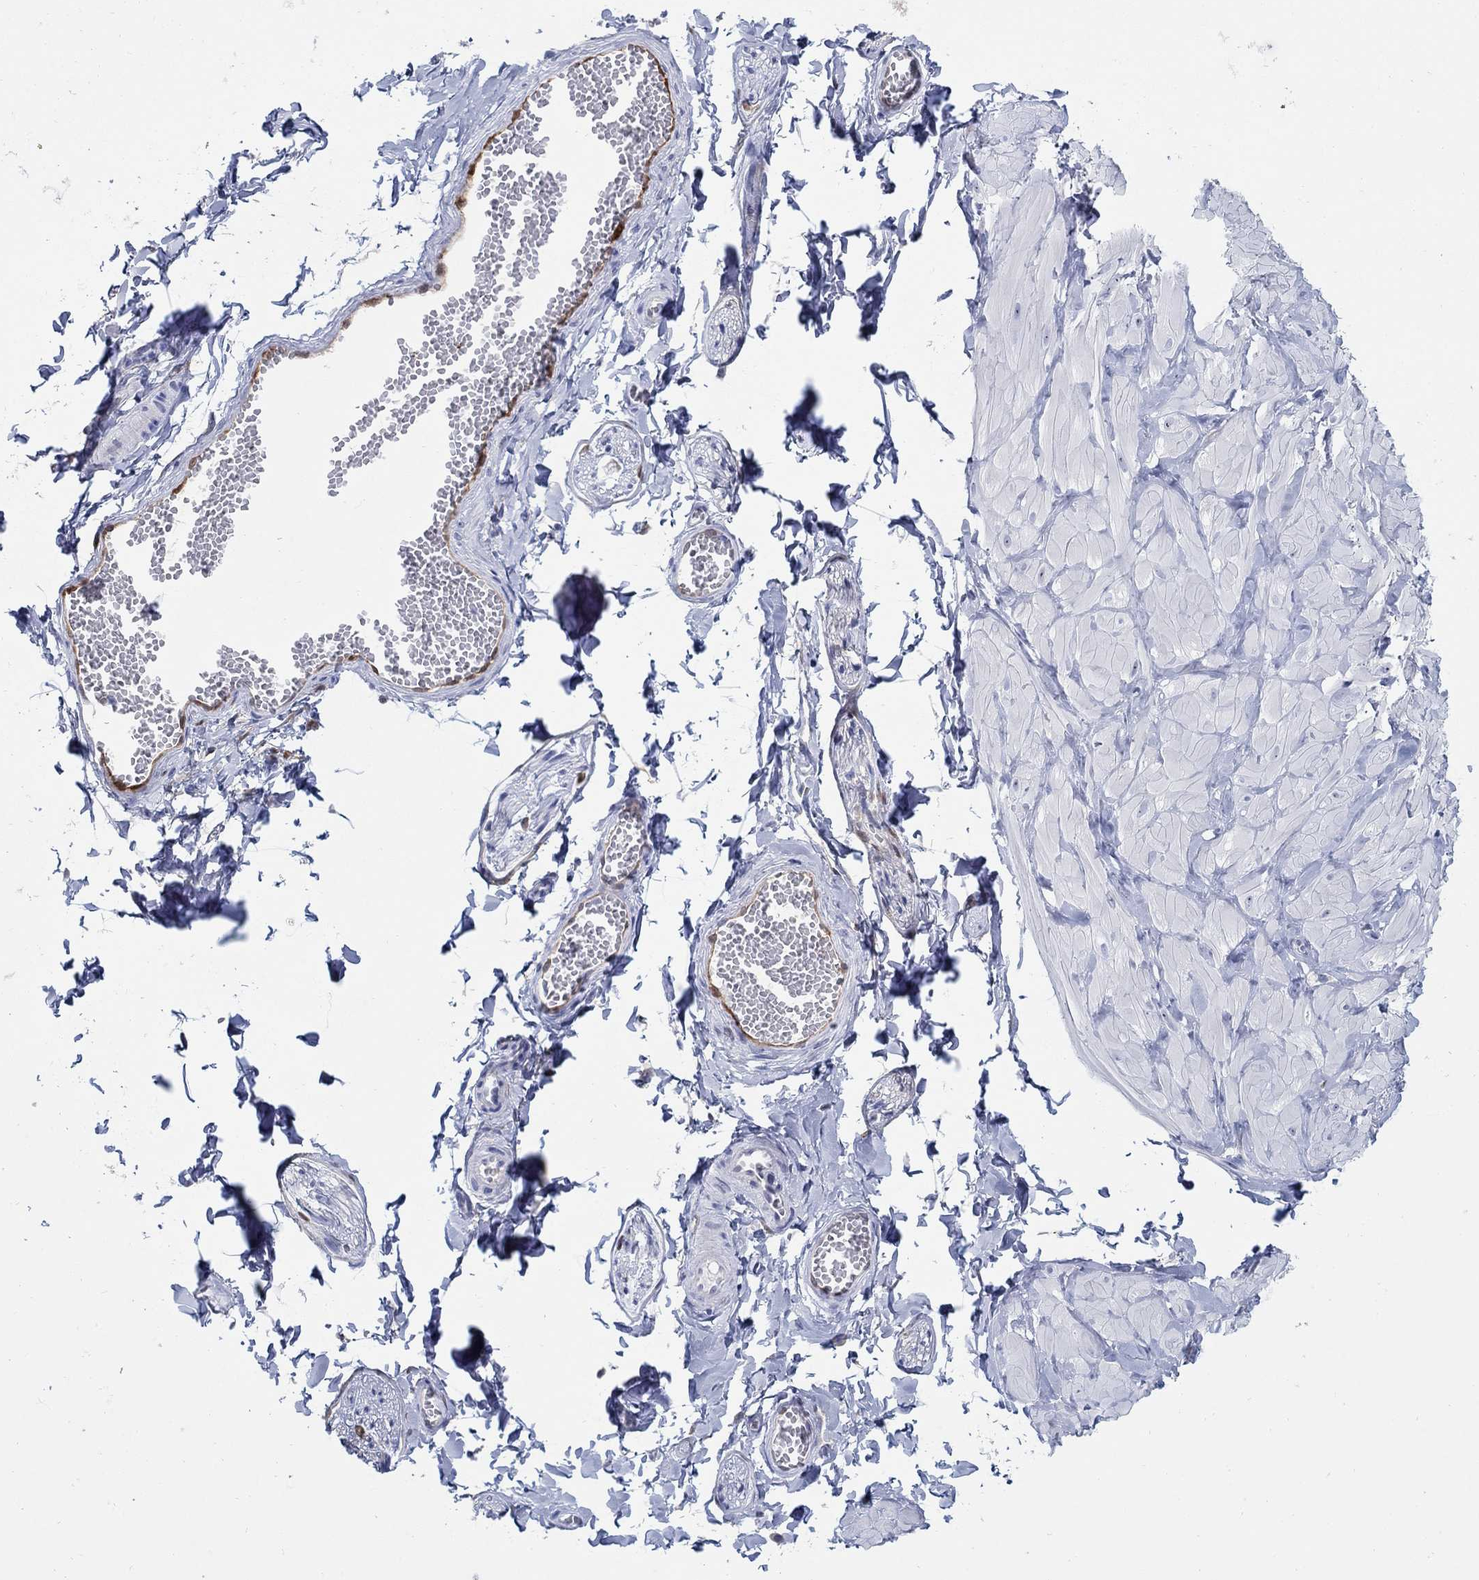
{"staining": {"intensity": "moderate", "quantity": "25%-75%", "location": "cytoplasmic/membranous"}, "tissue": "adipose tissue", "cell_type": "Adipocytes", "image_type": "normal", "snomed": [{"axis": "morphology", "description": "Normal tissue, NOS"}, {"axis": "topography", "description": "Smooth muscle"}, {"axis": "topography", "description": "Peripheral nerve tissue"}], "caption": "Adipocytes display moderate cytoplasmic/membranous expression in approximately 25%-75% of cells in normal adipose tissue.", "gene": "AKR1C1", "patient": {"sex": "male", "age": 22}}